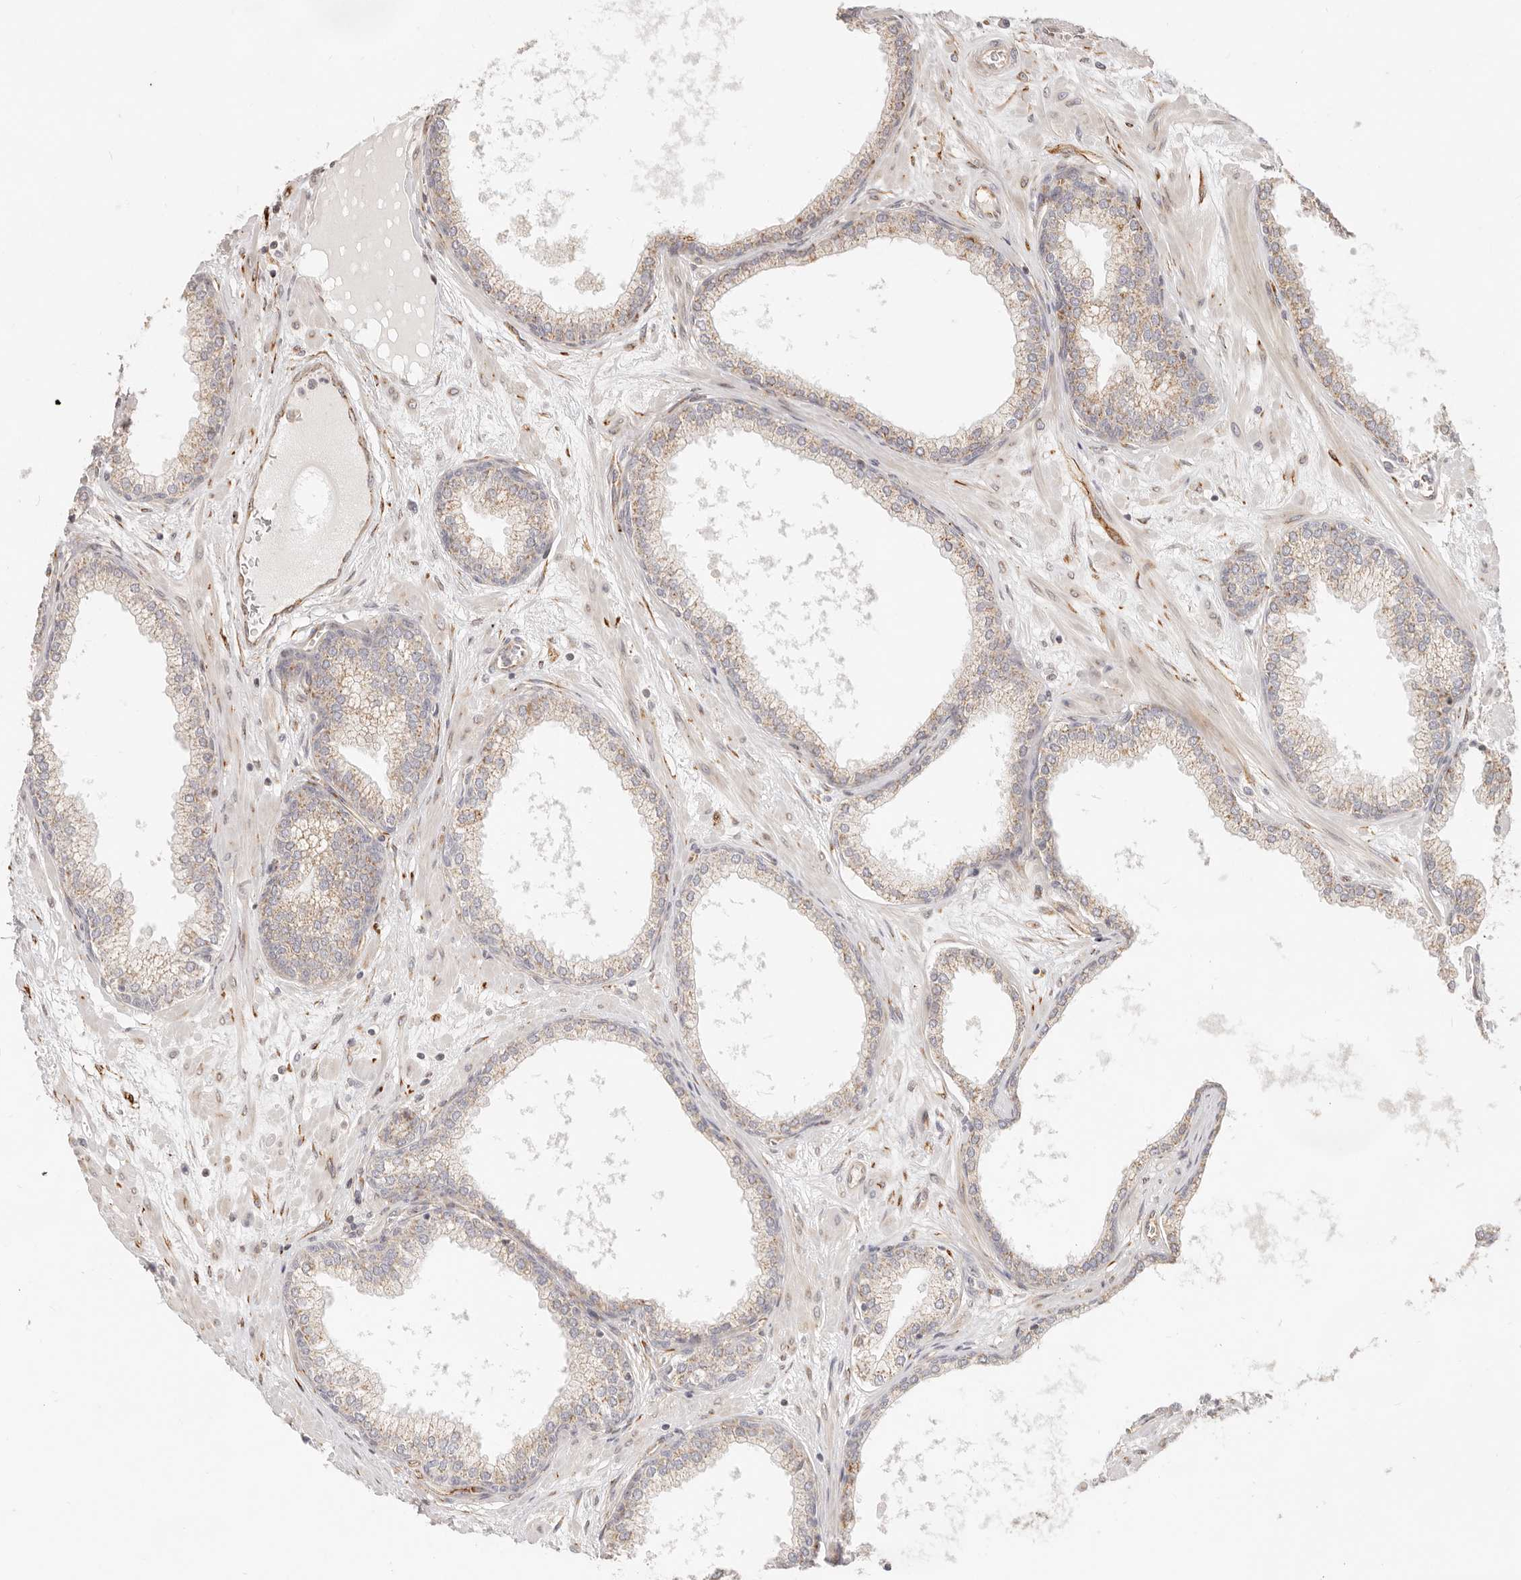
{"staining": {"intensity": "weak", "quantity": ">75%", "location": "cytoplasmic/membranous"}, "tissue": "prostate", "cell_type": "Glandular cells", "image_type": "normal", "snomed": [{"axis": "morphology", "description": "Normal tissue, NOS"}, {"axis": "morphology", "description": "Urothelial carcinoma, Low grade"}, {"axis": "topography", "description": "Urinary bladder"}, {"axis": "topography", "description": "Prostate"}], "caption": "This photomicrograph reveals benign prostate stained with immunohistochemistry to label a protein in brown. The cytoplasmic/membranous of glandular cells show weak positivity for the protein. Nuclei are counter-stained blue.", "gene": "SASS6", "patient": {"sex": "male", "age": 60}}